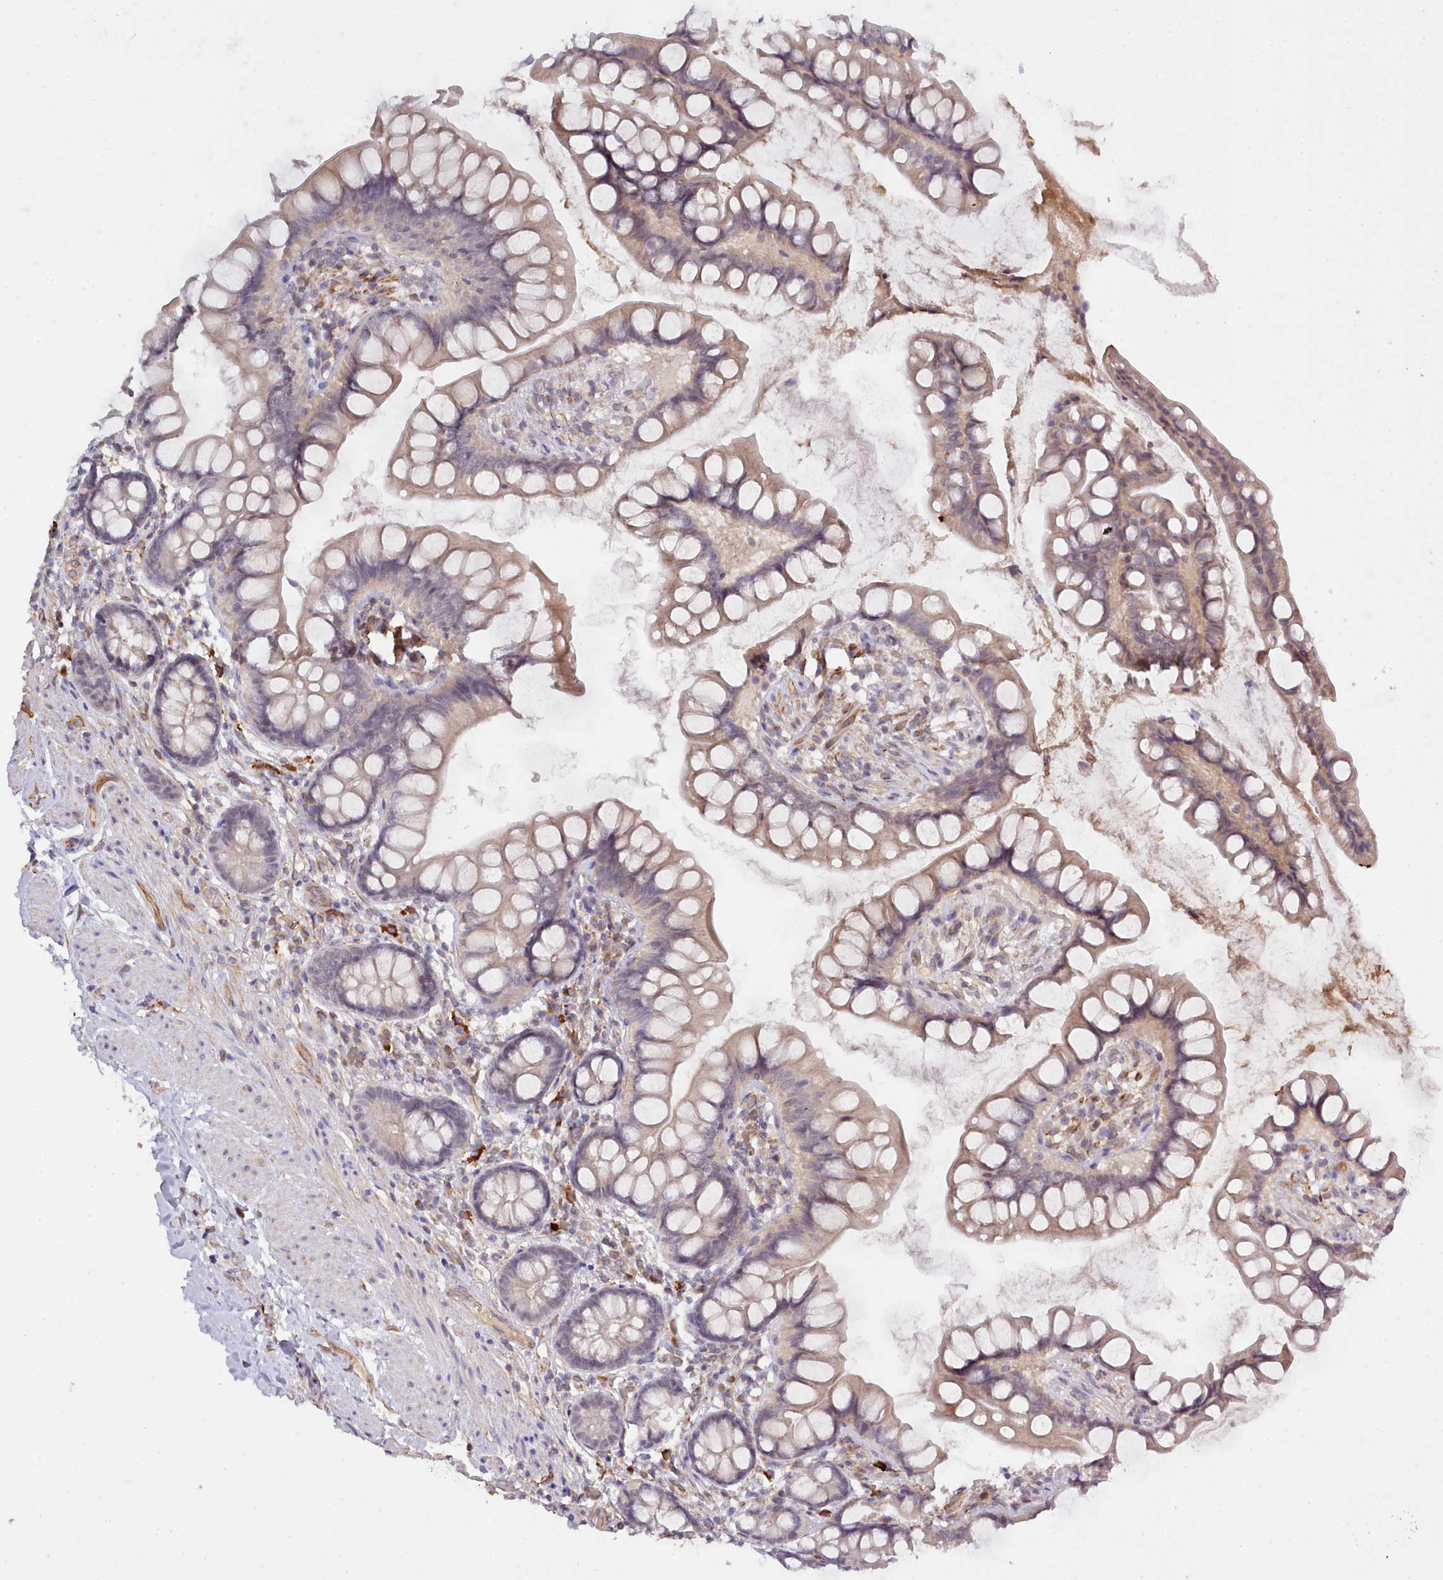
{"staining": {"intensity": "weak", "quantity": ">75%", "location": "cytoplasmic/membranous"}, "tissue": "small intestine", "cell_type": "Glandular cells", "image_type": "normal", "snomed": [{"axis": "morphology", "description": "Normal tissue, NOS"}, {"axis": "topography", "description": "Small intestine"}], "caption": "IHC photomicrograph of normal human small intestine stained for a protein (brown), which exhibits low levels of weak cytoplasmic/membranous staining in about >75% of glandular cells.", "gene": "ZC3H13", "patient": {"sex": "male", "age": 70}}